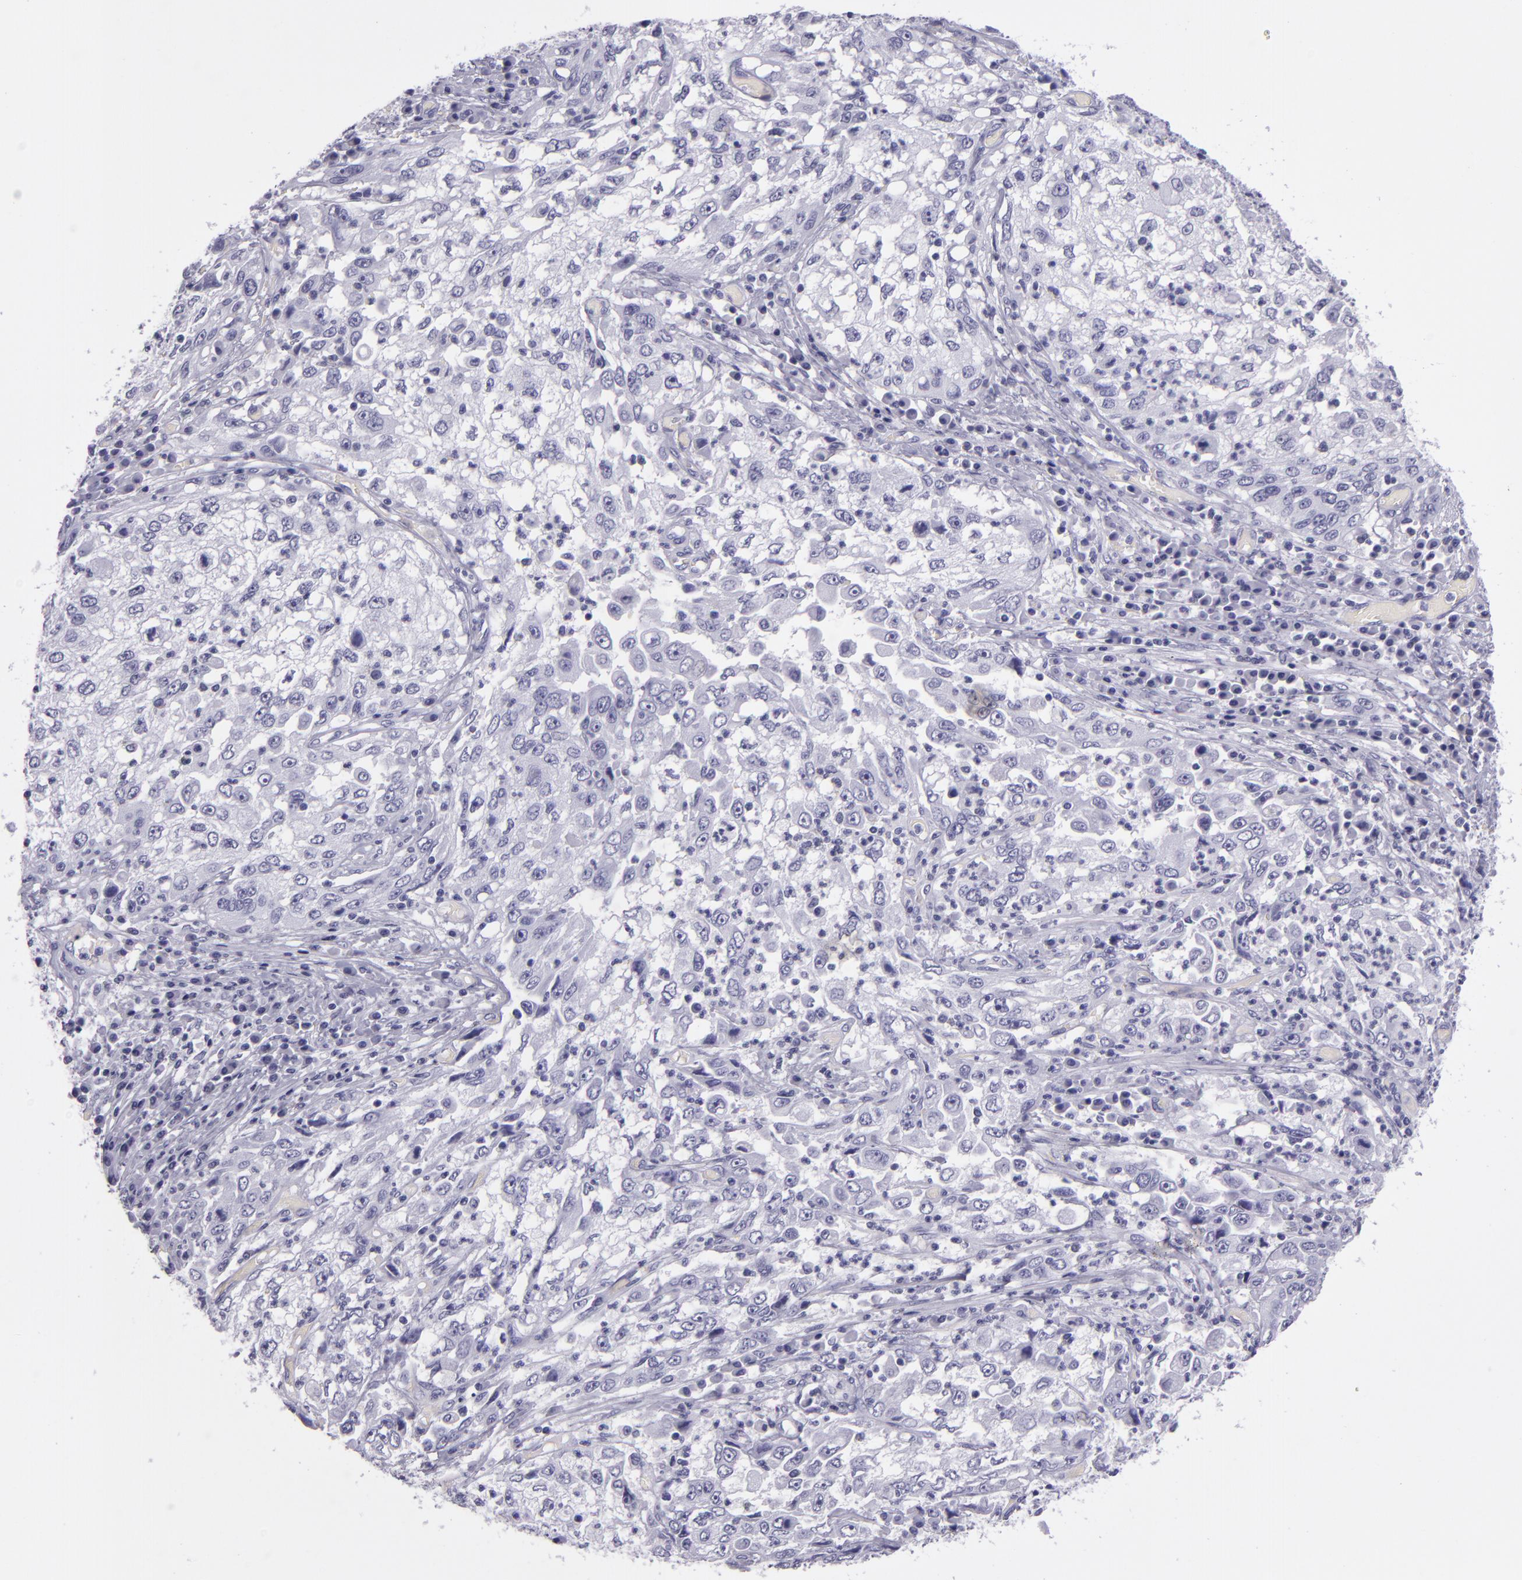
{"staining": {"intensity": "negative", "quantity": "none", "location": "none"}, "tissue": "cervical cancer", "cell_type": "Tumor cells", "image_type": "cancer", "snomed": [{"axis": "morphology", "description": "Squamous cell carcinoma, NOS"}, {"axis": "topography", "description": "Cervix"}], "caption": "Tumor cells are negative for protein expression in human cervical cancer. (DAB (3,3'-diaminobenzidine) IHC with hematoxylin counter stain).", "gene": "CR2", "patient": {"sex": "female", "age": 36}}